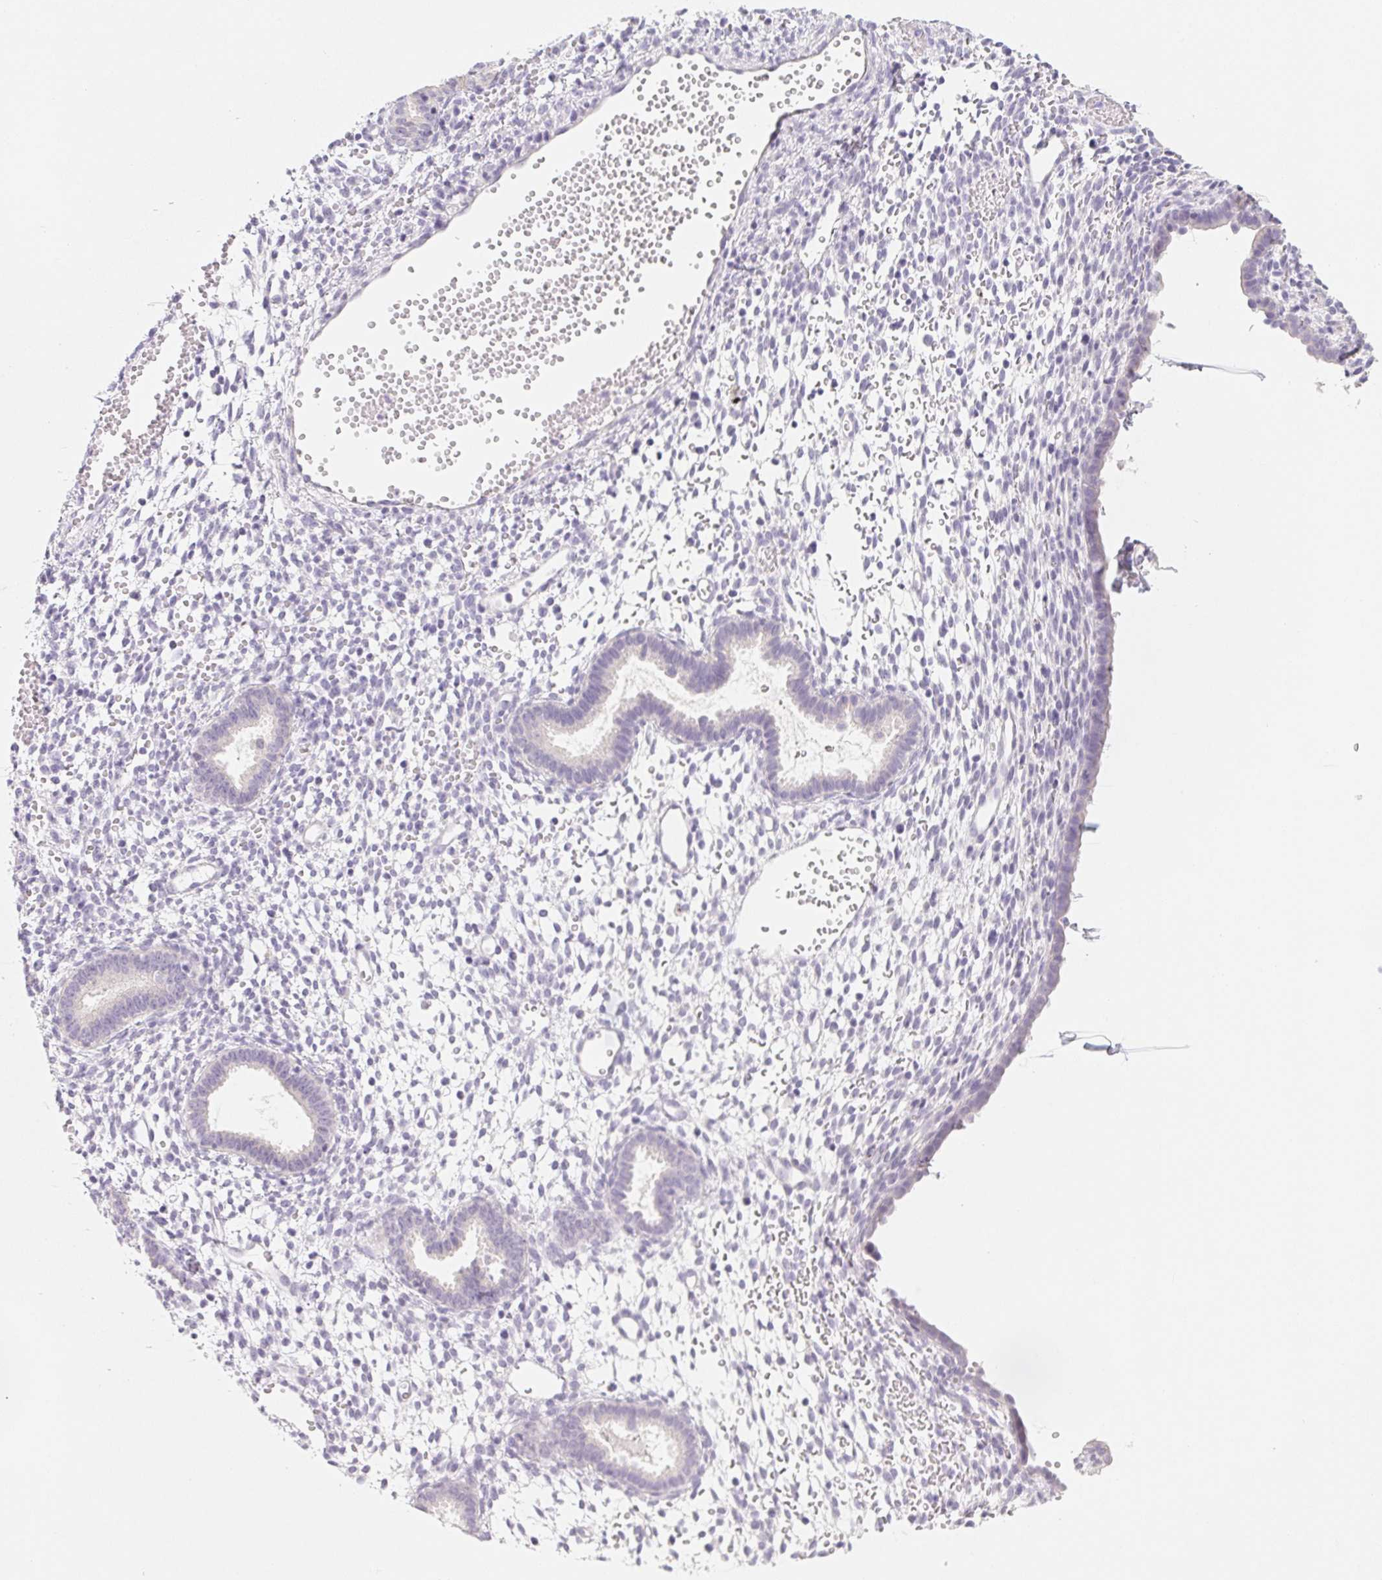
{"staining": {"intensity": "negative", "quantity": "none", "location": "none"}, "tissue": "endometrium", "cell_type": "Cells in endometrial stroma", "image_type": "normal", "snomed": [{"axis": "morphology", "description": "Normal tissue, NOS"}, {"axis": "topography", "description": "Endometrium"}], "caption": "Micrograph shows no protein expression in cells in endometrial stroma of normal endometrium. (Brightfield microscopy of DAB immunohistochemistry (IHC) at high magnification).", "gene": "ACP3", "patient": {"sex": "female", "age": 36}}